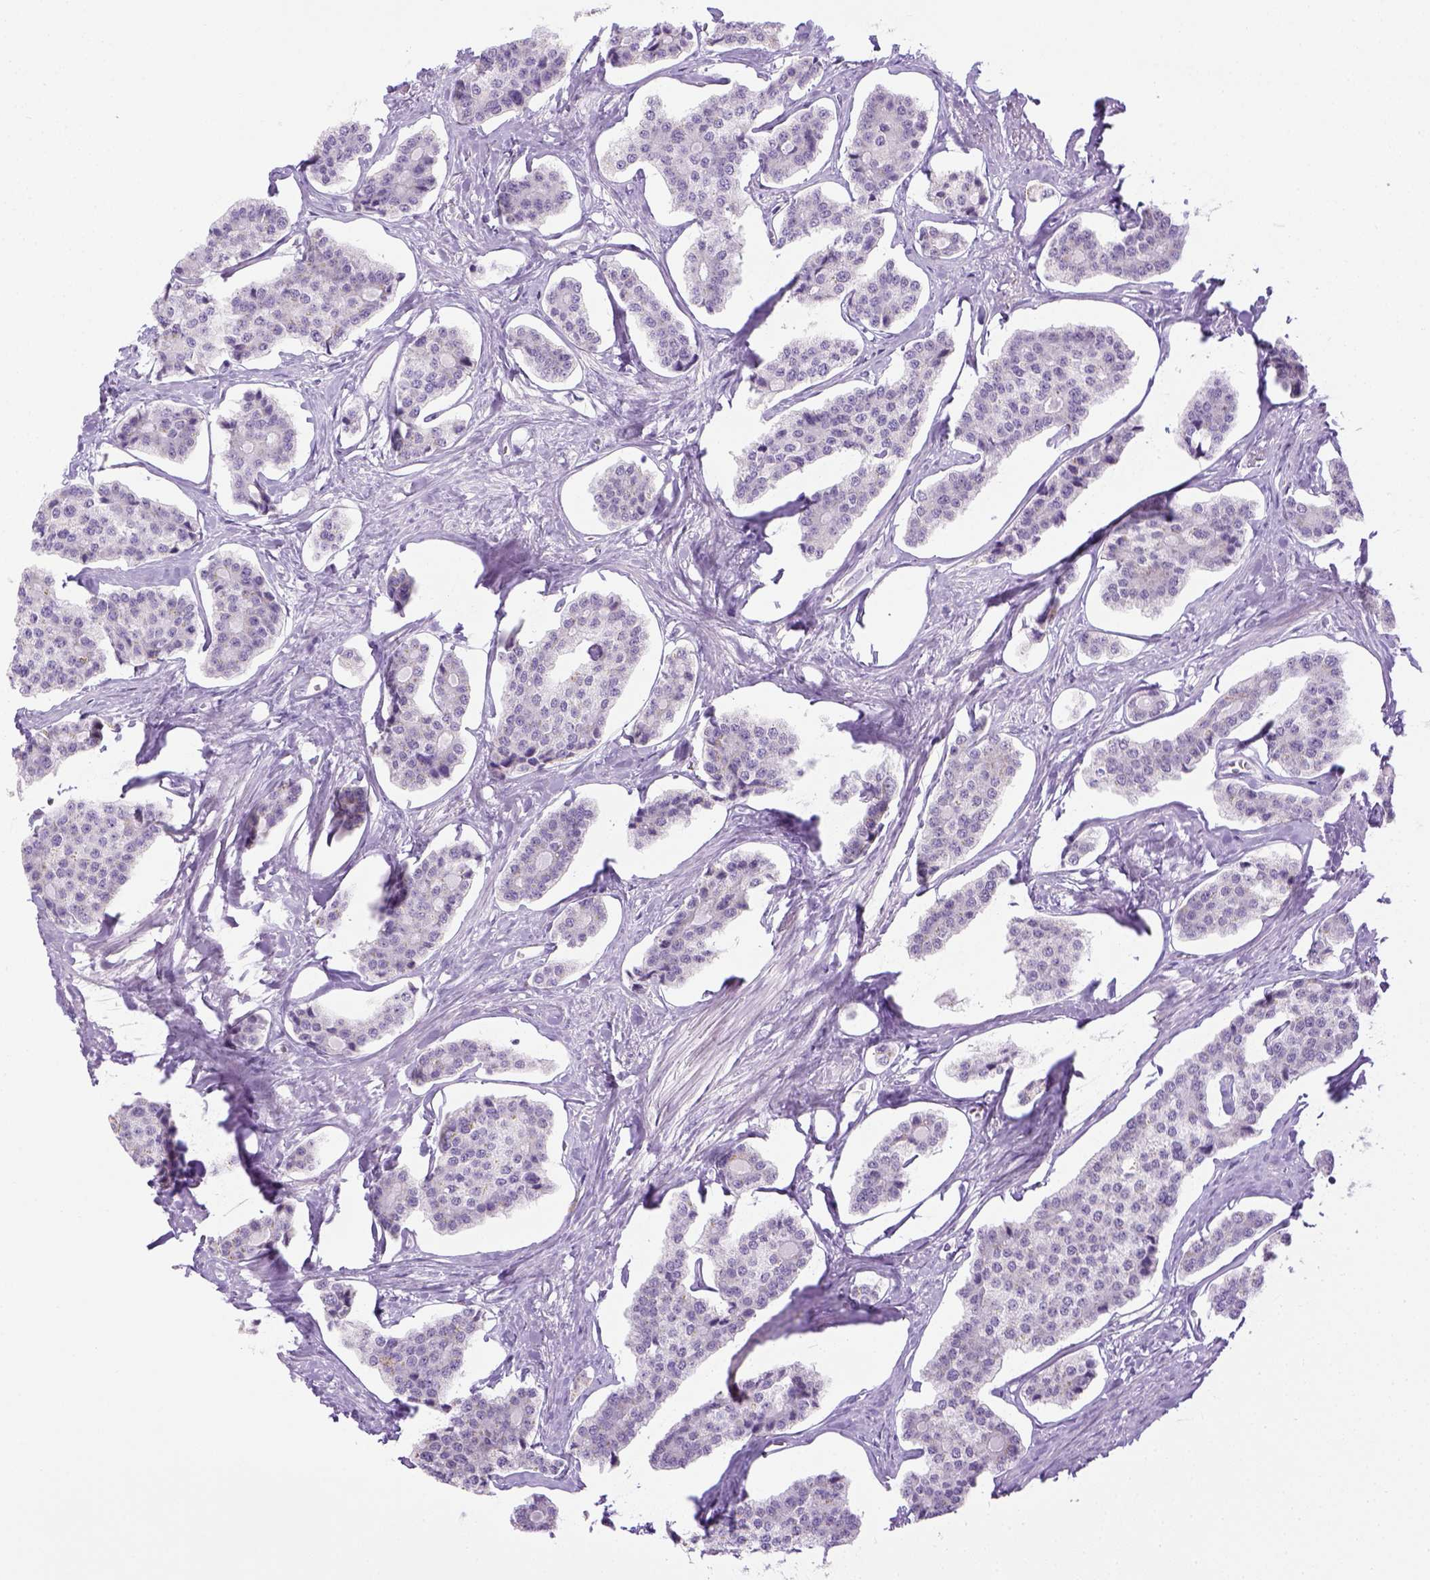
{"staining": {"intensity": "negative", "quantity": "none", "location": "none"}, "tissue": "carcinoid", "cell_type": "Tumor cells", "image_type": "cancer", "snomed": [{"axis": "morphology", "description": "Carcinoid, malignant, NOS"}, {"axis": "topography", "description": "Small intestine"}], "caption": "Immunohistochemical staining of malignant carcinoid exhibits no significant expression in tumor cells. The staining was performed using DAB to visualize the protein expression in brown, while the nuclei were stained in blue with hematoxylin (Magnification: 20x).", "gene": "LGSN", "patient": {"sex": "female", "age": 65}}